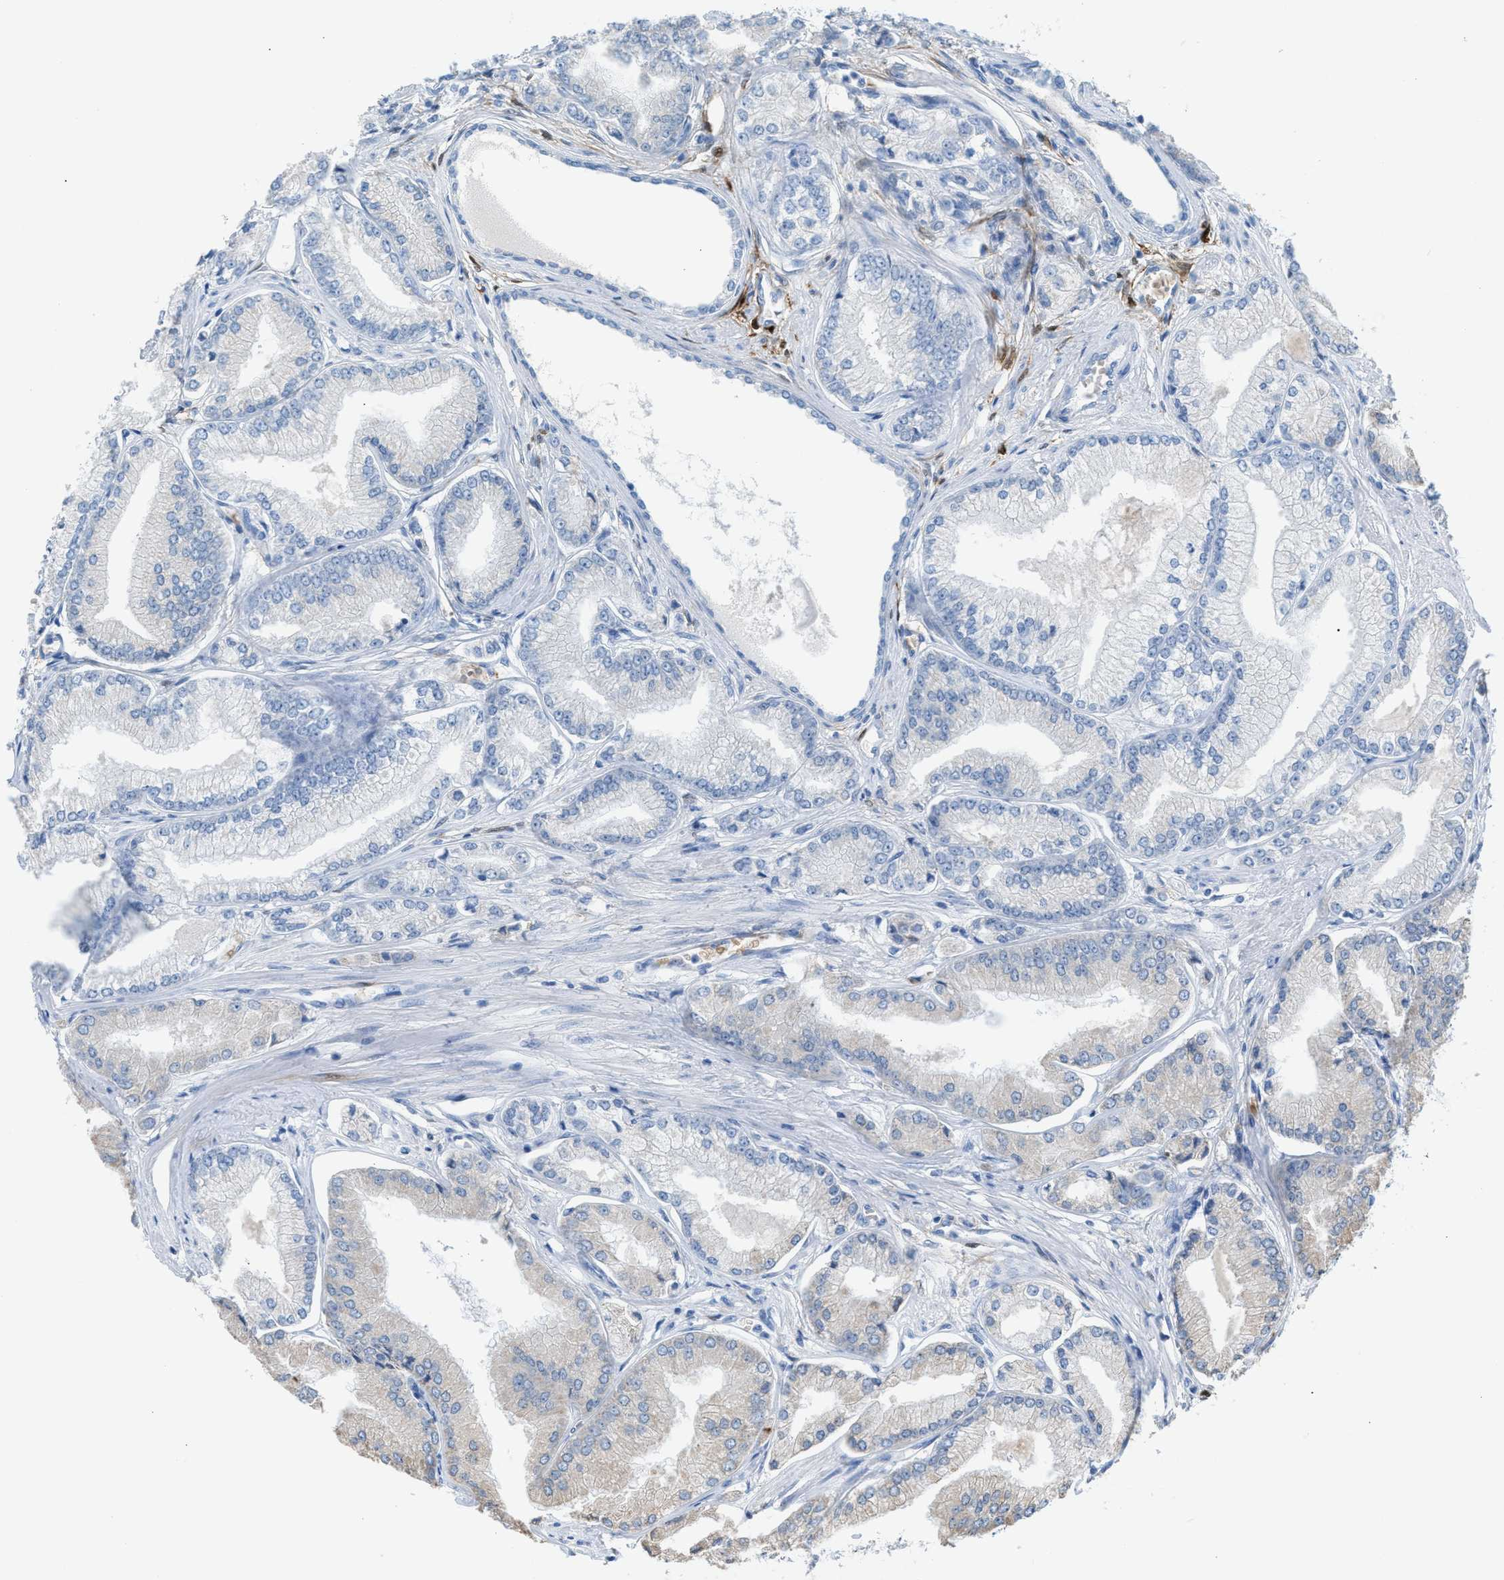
{"staining": {"intensity": "negative", "quantity": "none", "location": "none"}, "tissue": "prostate cancer", "cell_type": "Tumor cells", "image_type": "cancer", "snomed": [{"axis": "morphology", "description": "Adenocarcinoma, Low grade"}, {"axis": "topography", "description": "Prostate"}], "caption": "Prostate cancer stained for a protein using IHC exhibits no staining tumor cells.", "gene": "CA3", "patient": {"sex": "male", "age": 52}}